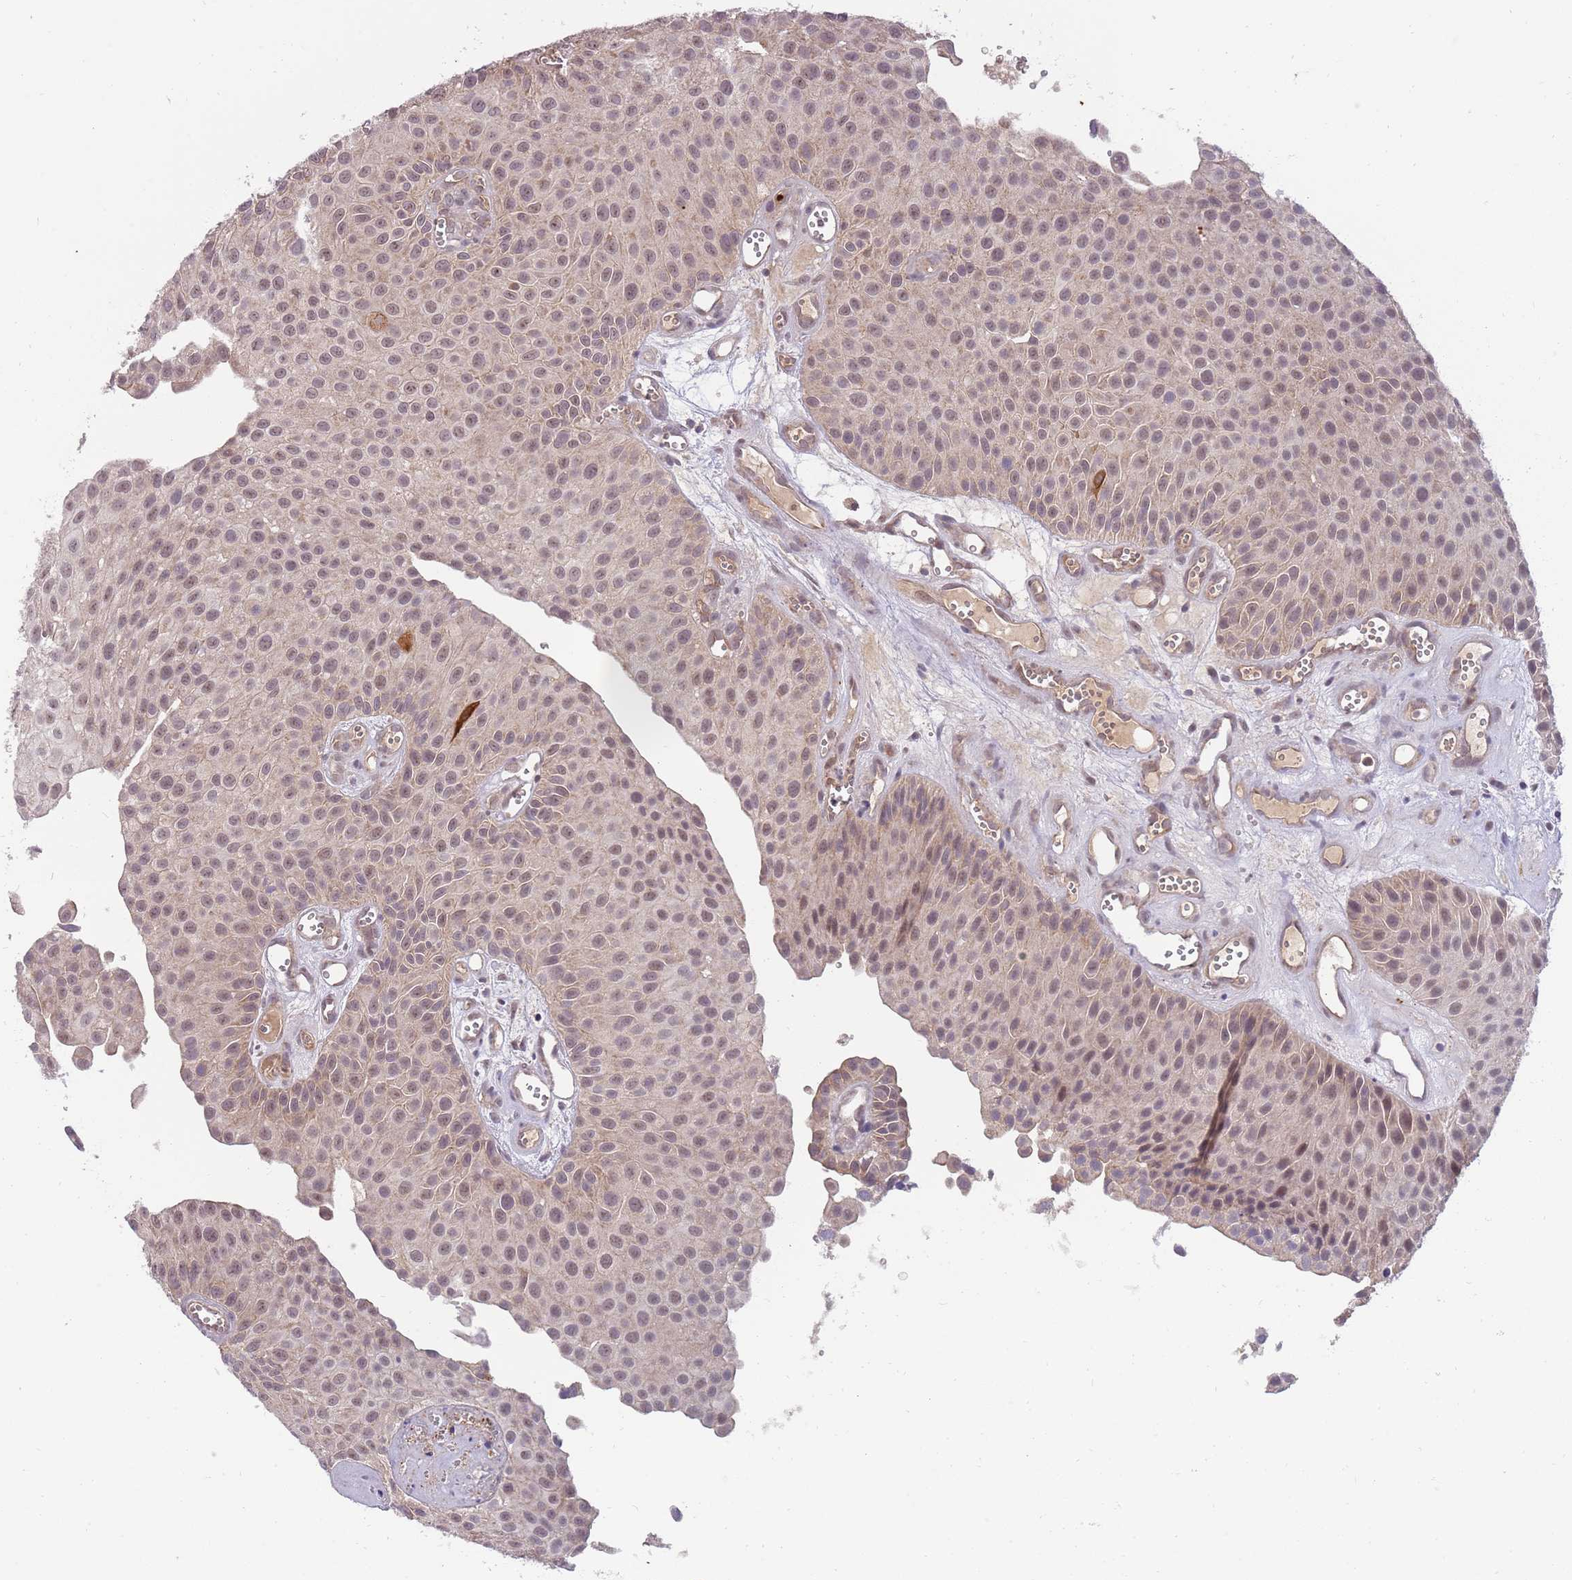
{"staining": {"intensity": "moderate", "quantity": ">75%", "location": "nuclear"}, "tissue": "urothelial cancer", "cell_type": "Tumor cells", "image_type": "cancer", "snomed": [{"axis": "morphology", "description": "Urothelial carcinoma, Low grade"}, {"axis": "topography", "description": "Urinary bladder"}], "caption": "A histopathology image showing moderate nuclear expression in about >75% of tumor cells in low-grade urothelial carcinoma, as visualized by brown immunohistochemical staining.", "gene": "NBPF6", "patient": {"sex": "male", "age": 88}}